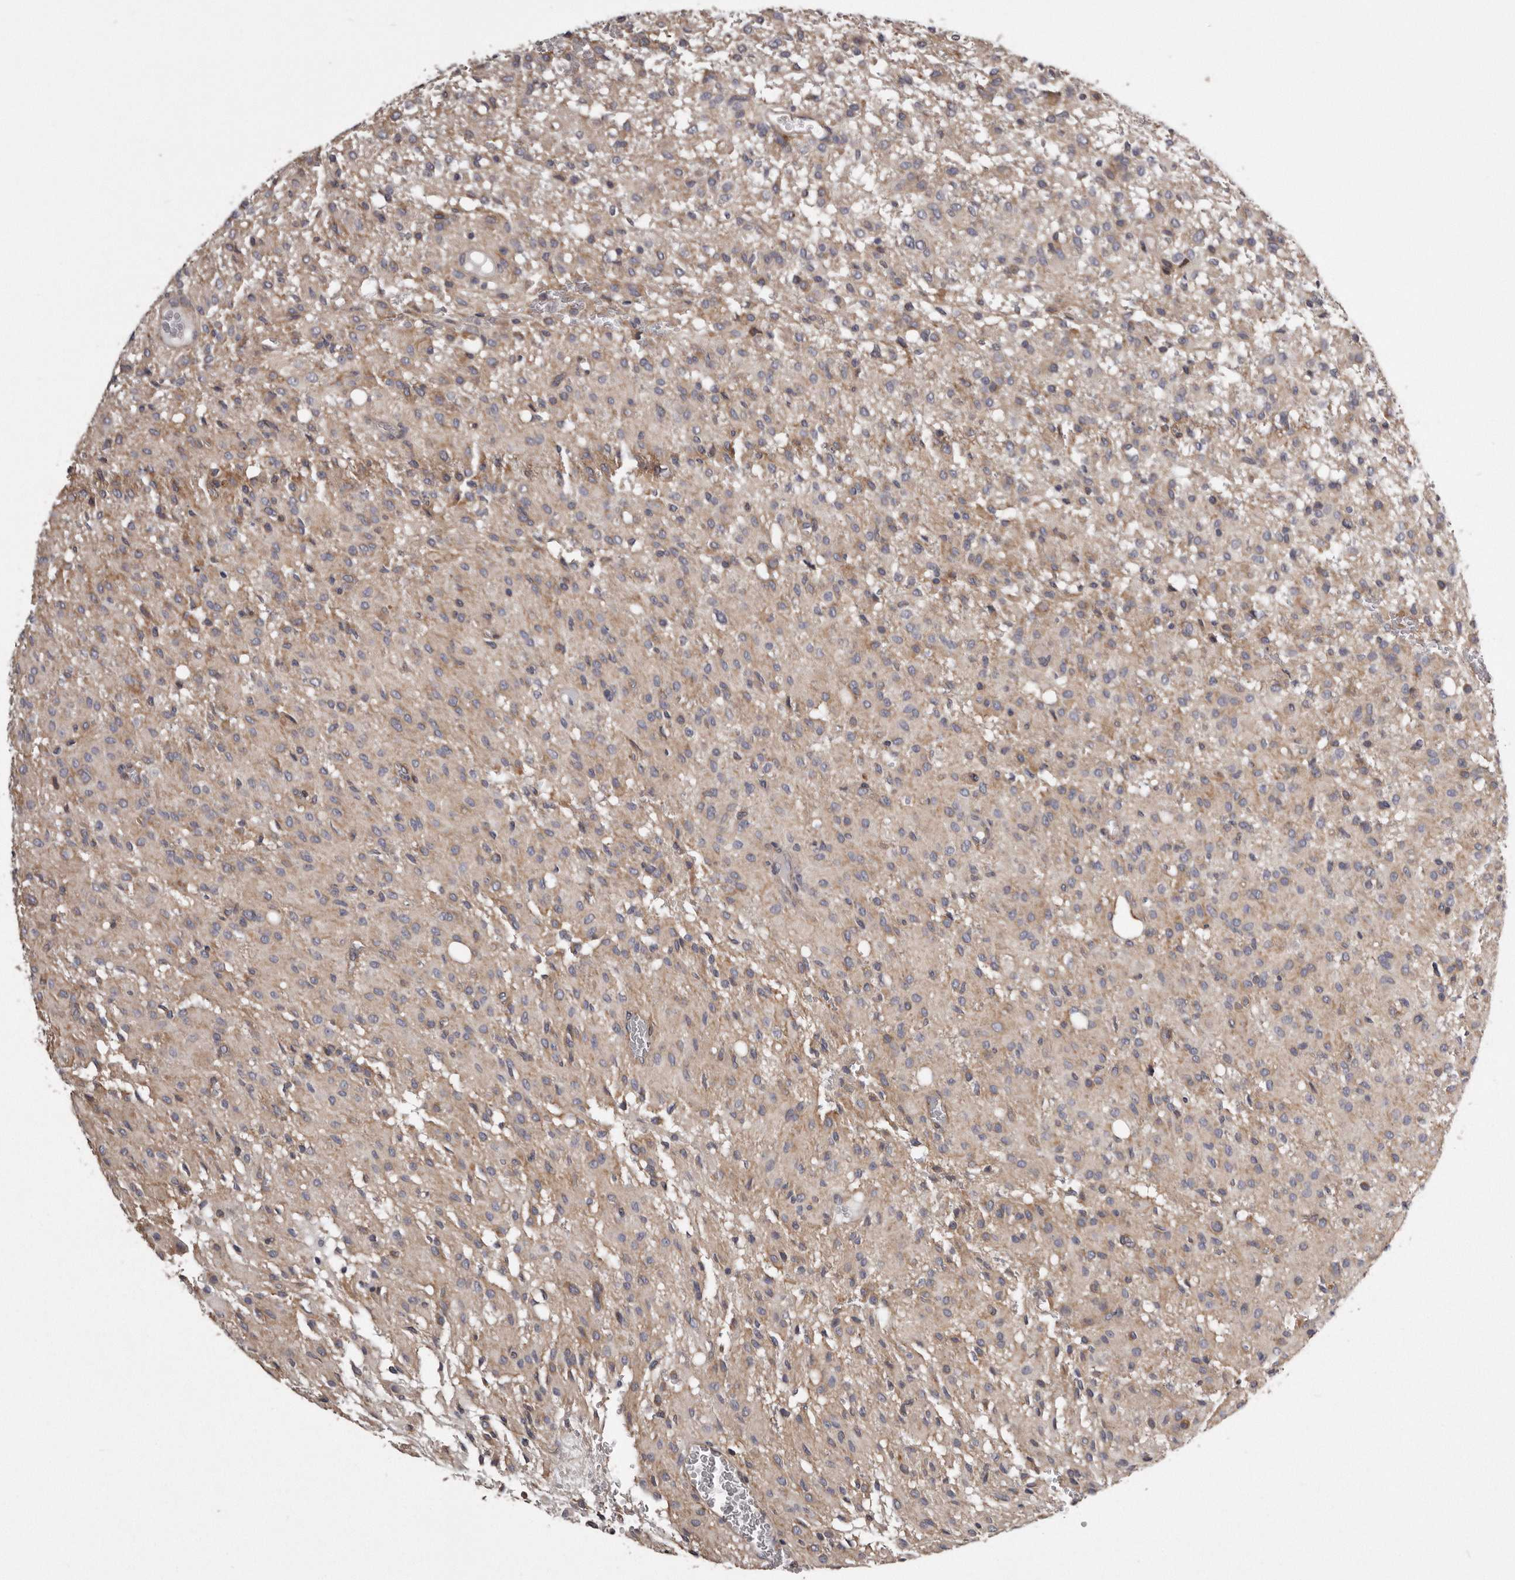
{"staining": {"intensity": "weak", "quantity": ">75%", "location": "cytoplasmic/membranous"}, "tissue": "glioma", "cell_type": "Tumor cells", "image_type": "cancer", "snomed": [{"axis": "morphology", "description": "Glioma, malignant, High grade"}, {"axis": "topography", "description": "Brain"}], "caption": "Glioma stained for a protein (brown) exhibits weak cytoplasmic/membranous positive staining in about >75% of tumor cells.", "gene": "ARMCX1", "patient": {"sex": "female", "age": 59}}